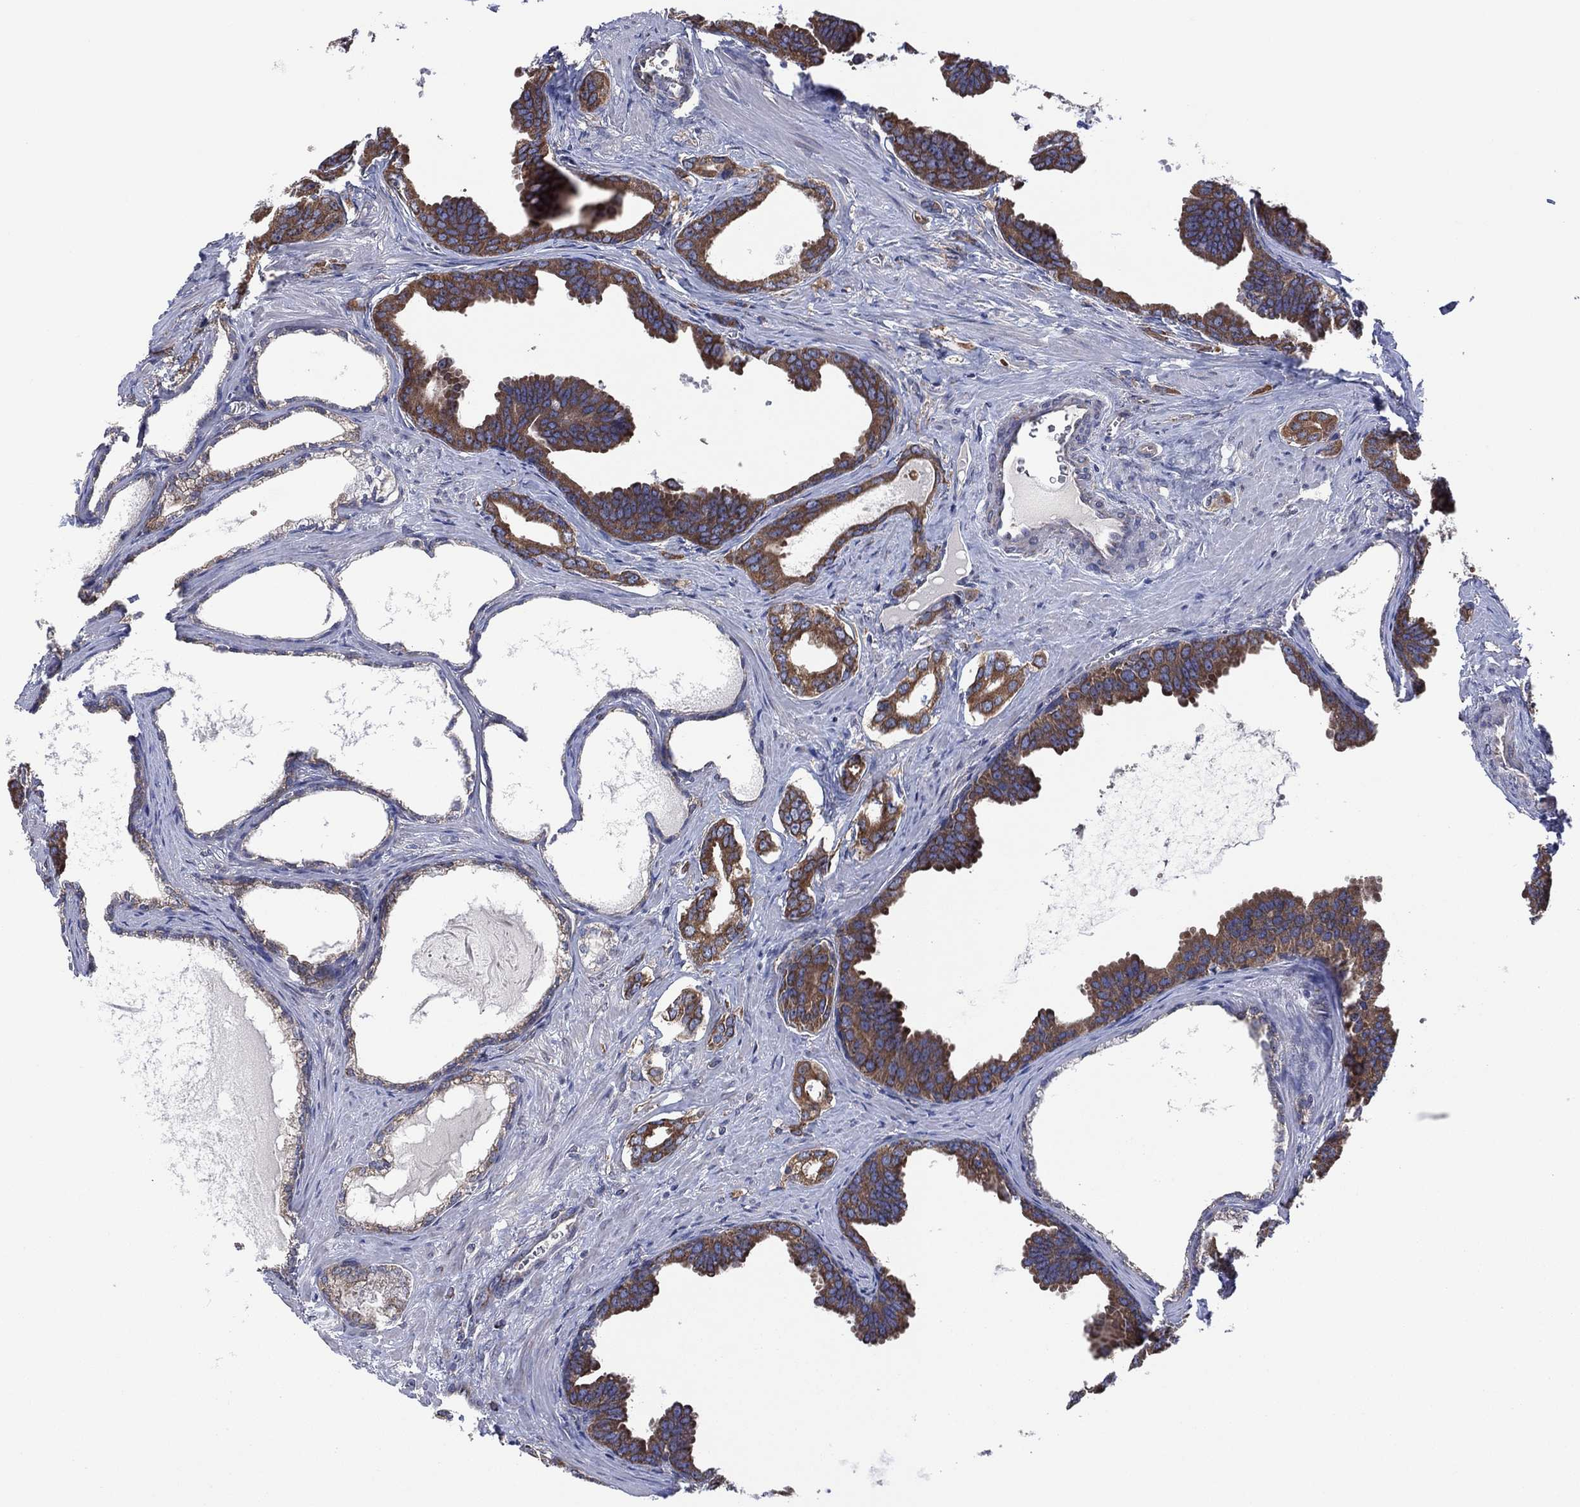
{"staining": {"intensity": "moderate", "quantity": "25%-75%", "location": "cytoplasmic/membranous"}, "tissue": "prostate cancer", "cell_type": "Tumor cells", "image_type": "cancer", "snomed": [{"axis": "morphology", "description": "Adenocarcinoma, NOS"}, {"axis": "topography", "description": "Prostate"}], "caption": "Moderate cytoplasmic/membranous protein expression is seen in approximately 25%-75% of tumor cells in prostate cancer. The protein of interest is shown in brown color, while the nuclei are stained blue.", "gene": "PIDD1", "patient": {"sex": "male", "age": 66}}